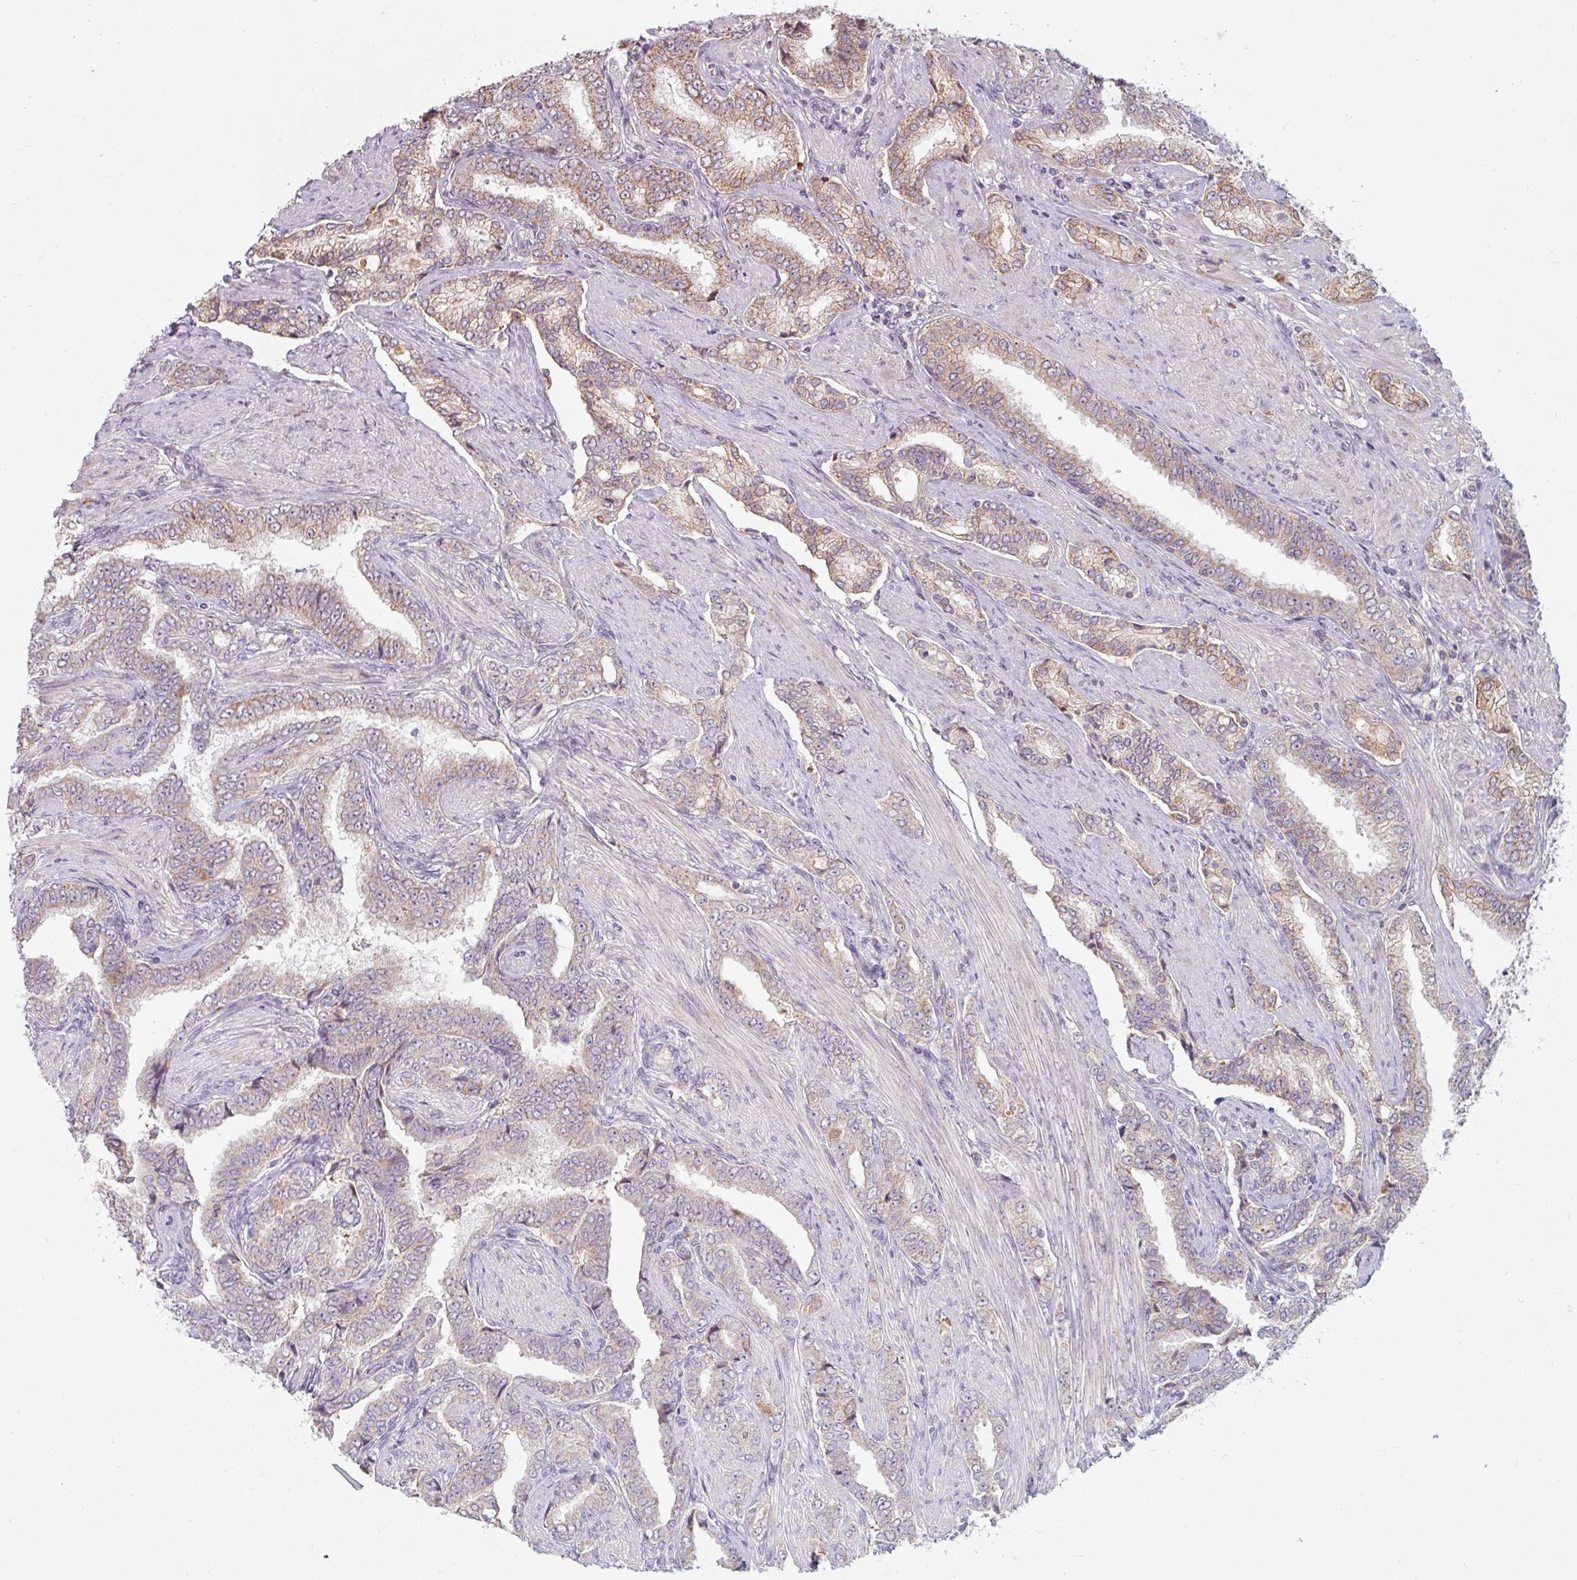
{"staining": {"intensity": "moderate", "quantity": "25%-75%", "location": "cytoplasmic/membranous"}, "tissue": "prostate cancer", "cell_type": "Tumor cells", "image_type": "cancer", "snomed": [{"axis": "morphology", "description": "Adenocarcinoma, High grade"}, {"axis": "topography", "description": "Prostate"}], "caption": "Immunohistochemistry staining of adenocarcinoma (high-grade) (prostate), which exhibits medium levels of moderate cytoplasmic/membranous staining in approximately 25%-75% of tumor cells indicating moderate cytoplasmic/membranous protein staining. The staining was performed using DAB (3,3'-diaminobenzidine) (brown) for protein detection and nuclei were counterstained in hematoxylin (blue).", "gene": "TSEN54", "patient": {"sex": "male", "age": 72}}